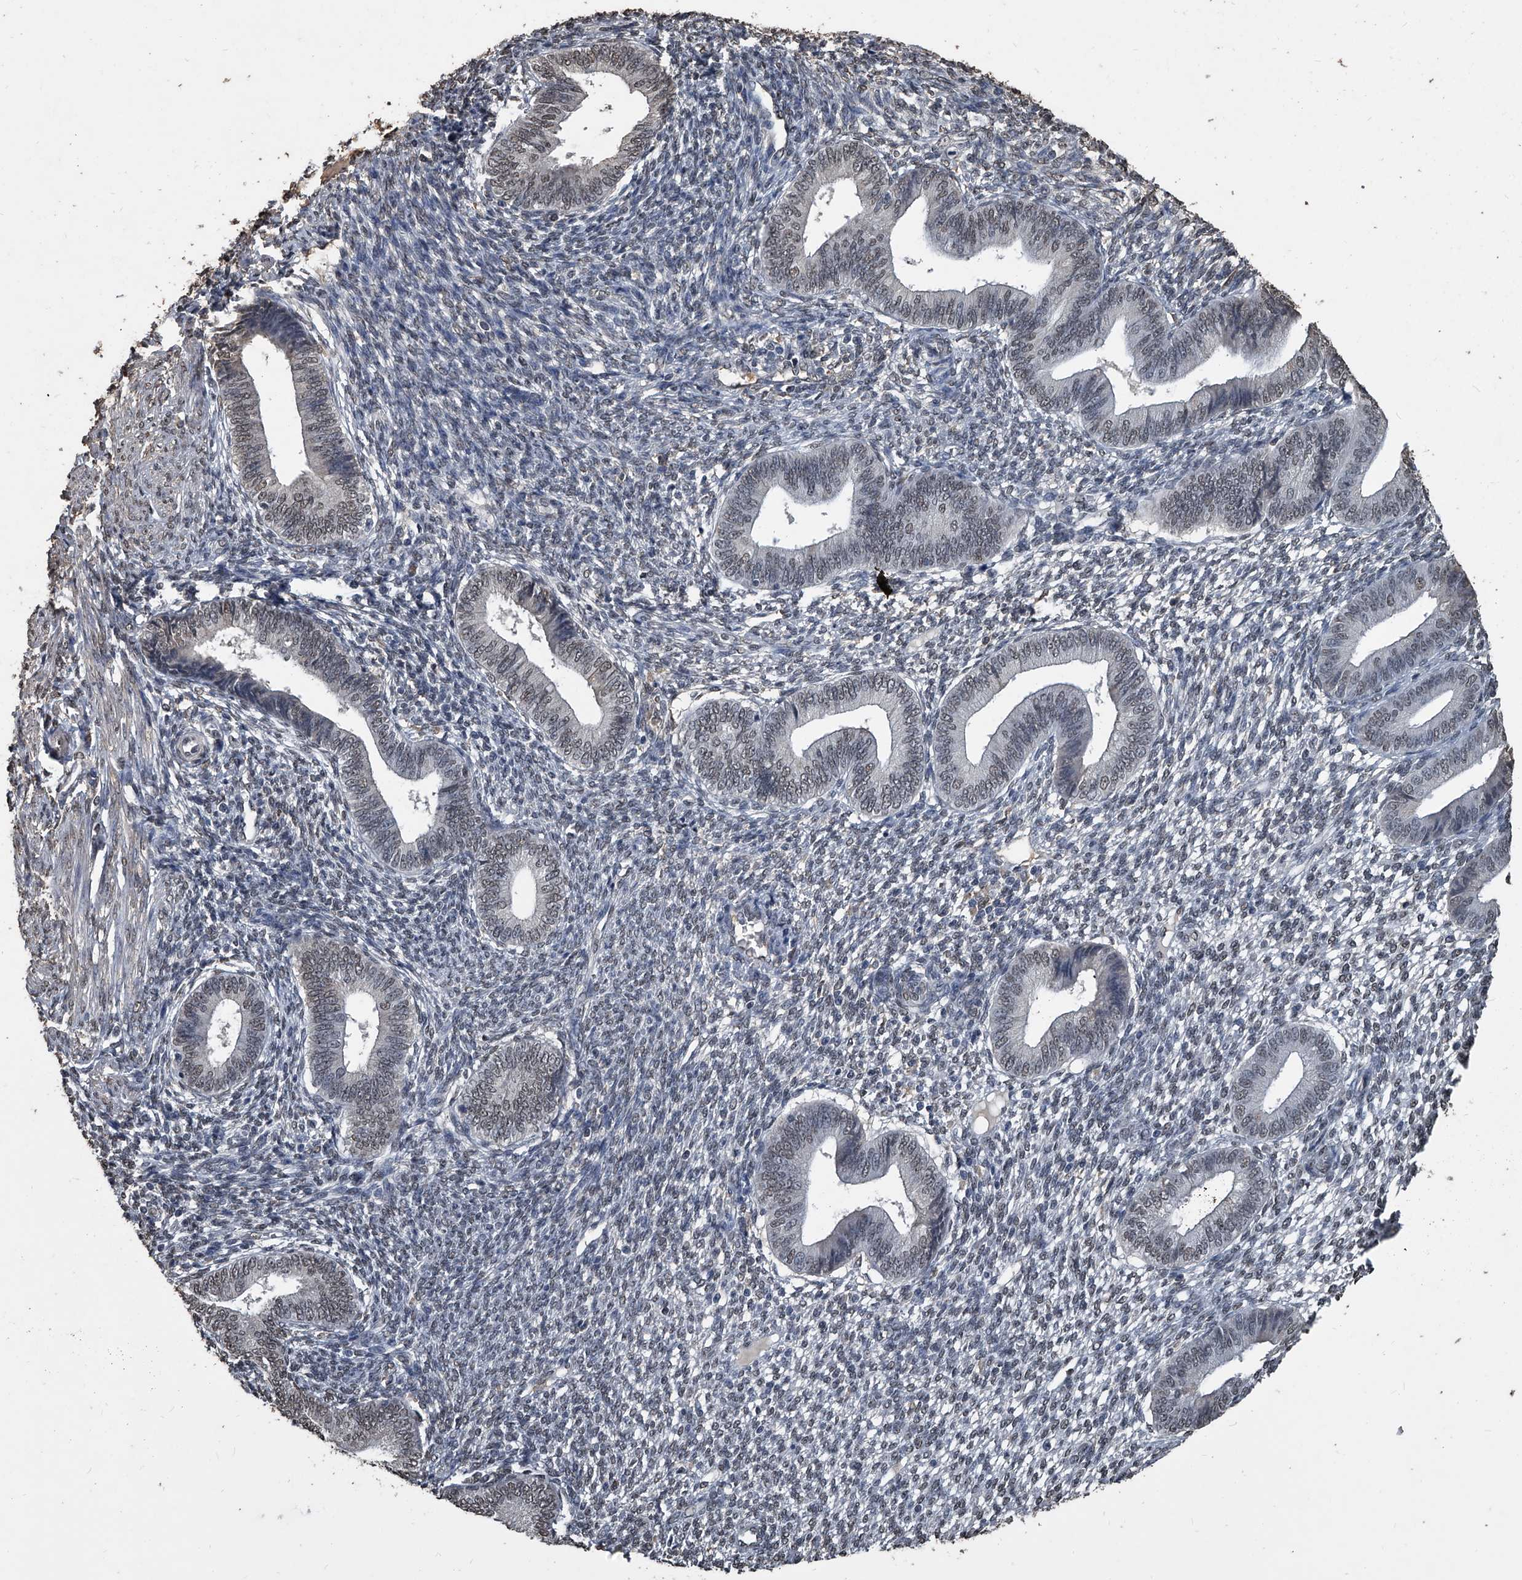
{"staining": {"intensity": "weak", "quantity": "25%-75%", "location": "nuclear"}, "tissue": "endometrium", "cell_type": "Cells in endometrial stroma", "image_type": "normal", "snomed": [{"axis": "morphology", "description": "Normal tissue, NOS"}, {"axis": "topography", "description": "Endometrium"}], "caption": "High-power microscopy captured an IHC histopathology image of normal endometrium, revealing weak nuclear positivity in approximately 25%-75% of cells in endometrial stroma.", "gene": "MATR3", "patient": {"sex": "female", "age": 46}}